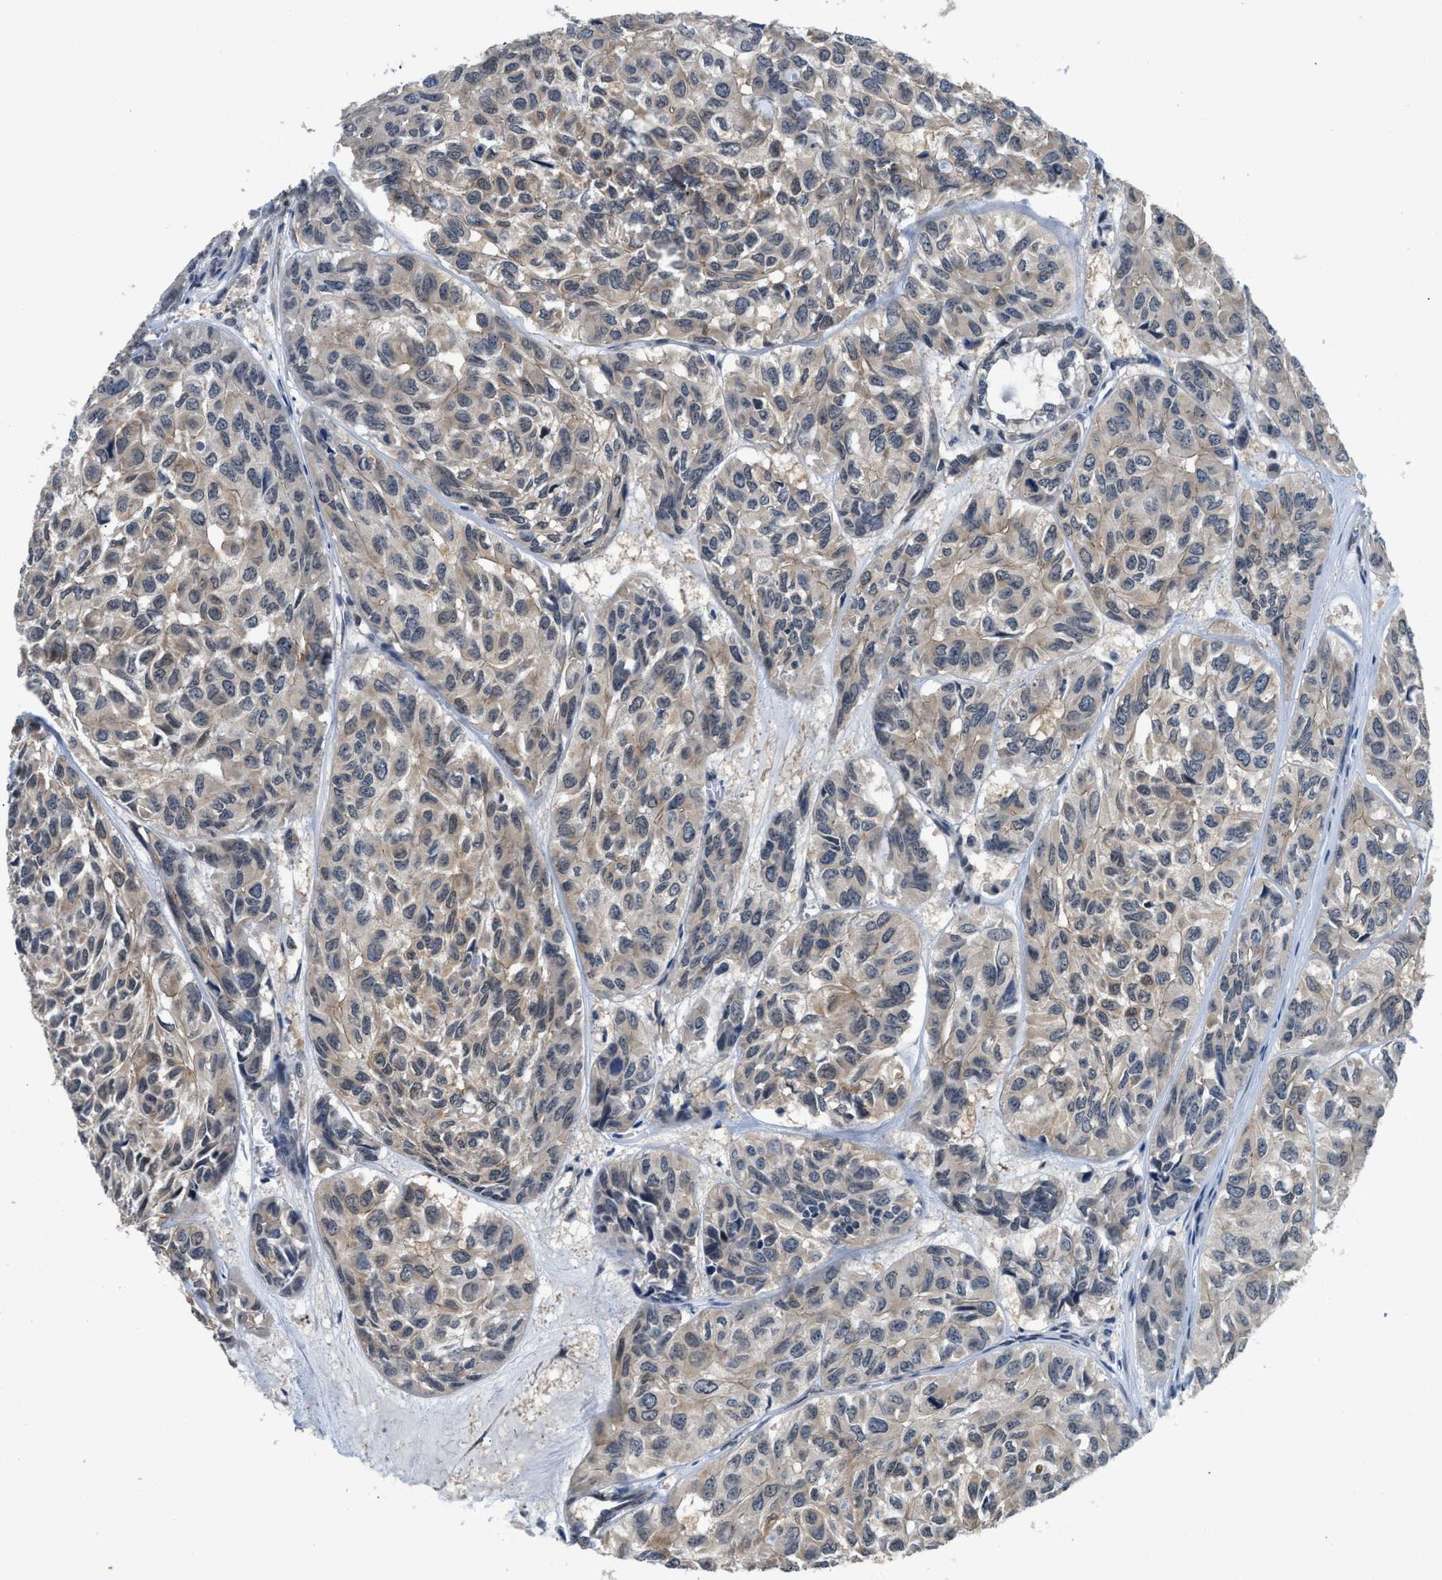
{"staining": {"intensity": "moderate", "quantity": "25%-75%", "location": "cytoplasmic/membranous"}, "tissue": "head and neck cancer", "cell_type": "Tumor cells", "image_type": "cancer", "snomed": [{"axis": "morphology", "description": "Adenocarcinoma, NOS"}, {"axis": "topography", "description": "Salivary gland, NOS"}, {"axis": "topography", "description": "Head-Neck"}], "caption": "Immunohistochemical staining of human head and neck adenocarcinoma exhibits moderate cytoplasmic/membranous protein expression in approximately 25%-75% of tumor cells.", "gene": "TES", "patient": {"sex": "female", "age": 76}}